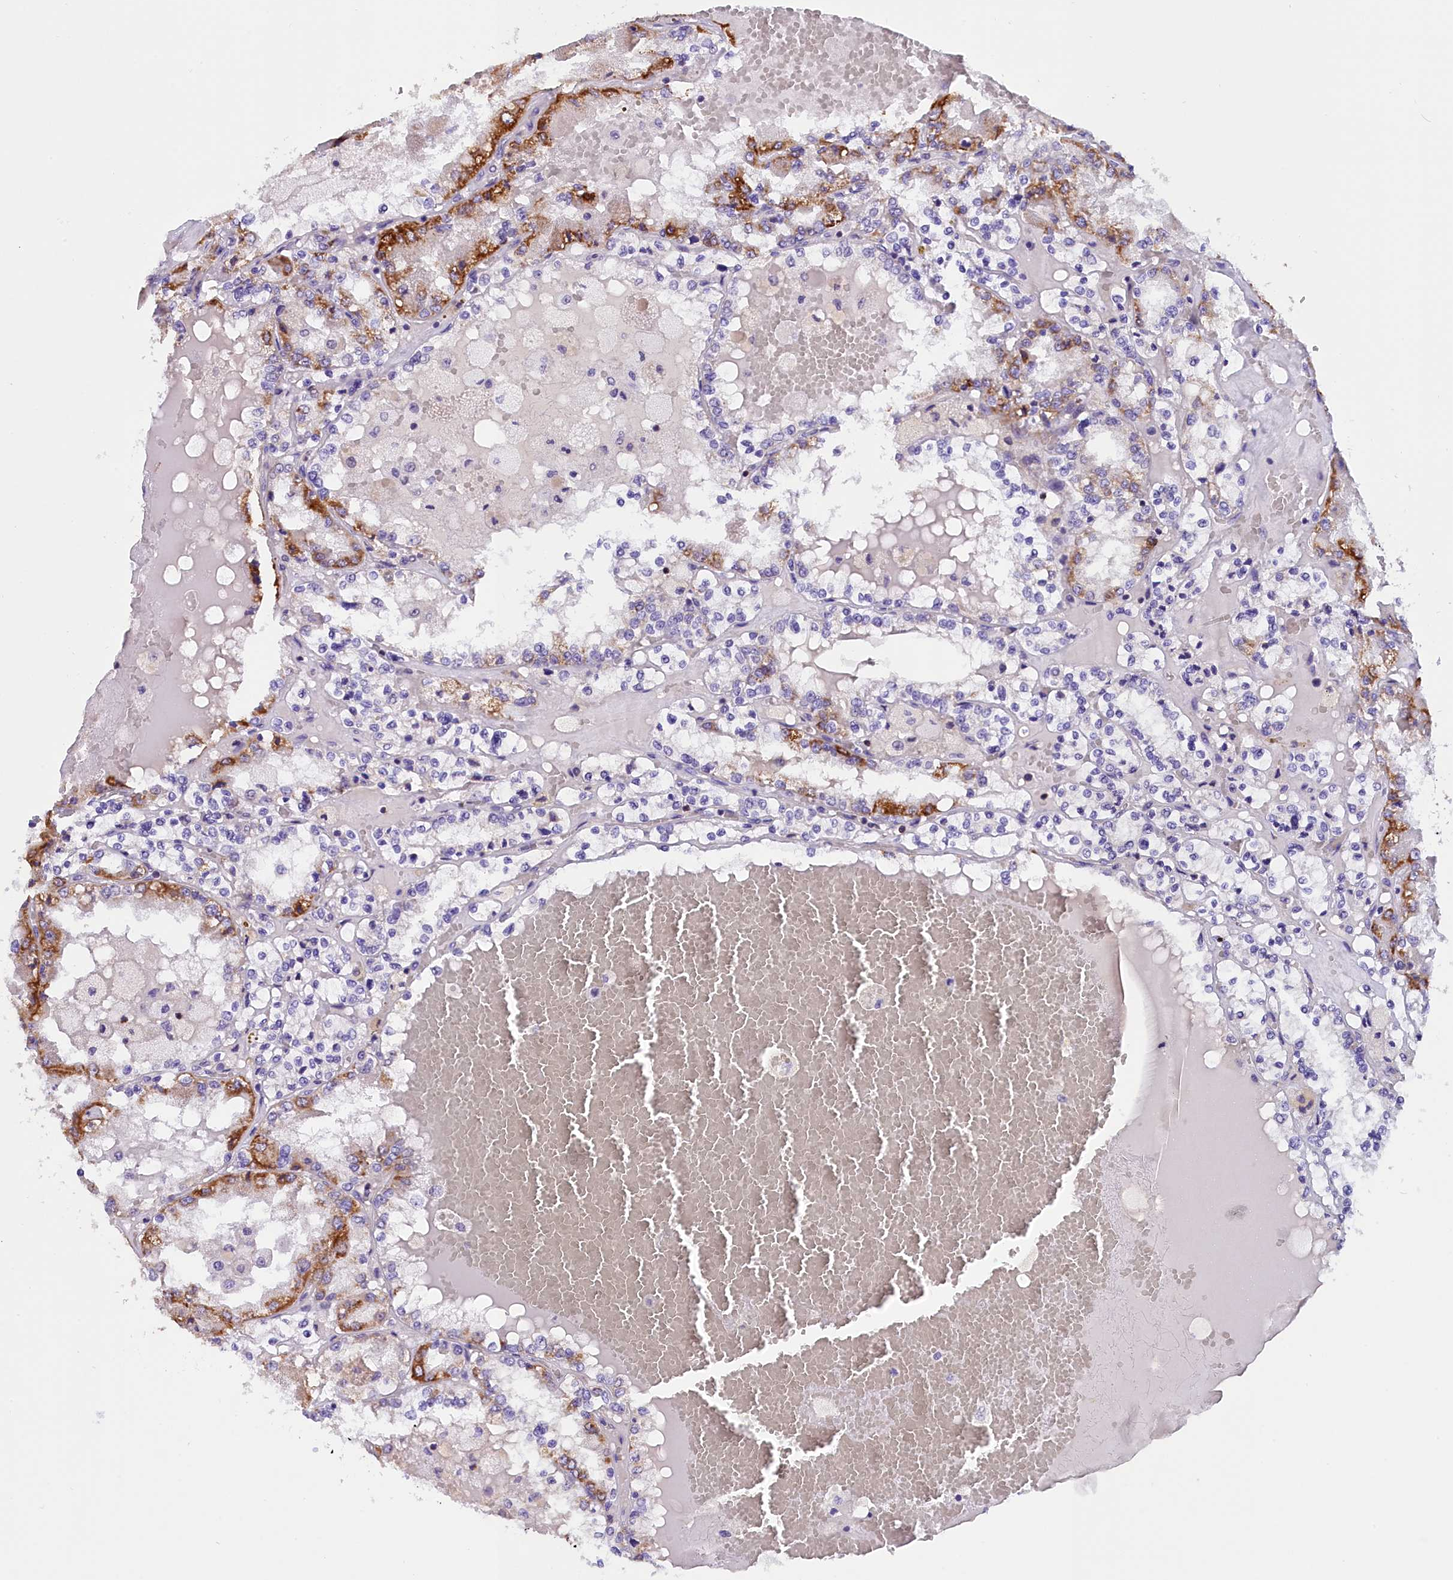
{"staining": {"intensity": "moderate", "quantity": "25%-75%", "location": "cytoplasmic/membranous"}, "tissue": "renal cancer", "cell_type": "Tumor cells", "image_type": "cancer", "snomed": [{"axis": "morphology", "description": "Adenocarcinoma, NOS"}, {"axis": "topography", "description": "Kidney"}], "caption": "Protein staining of renal cancer tissue shows moderate cytoplasmic/membranous staining in approximately 25%-75% of tumor cells.", "gene": "ABAT", "patient": {"sex": "female", "age": 56}}